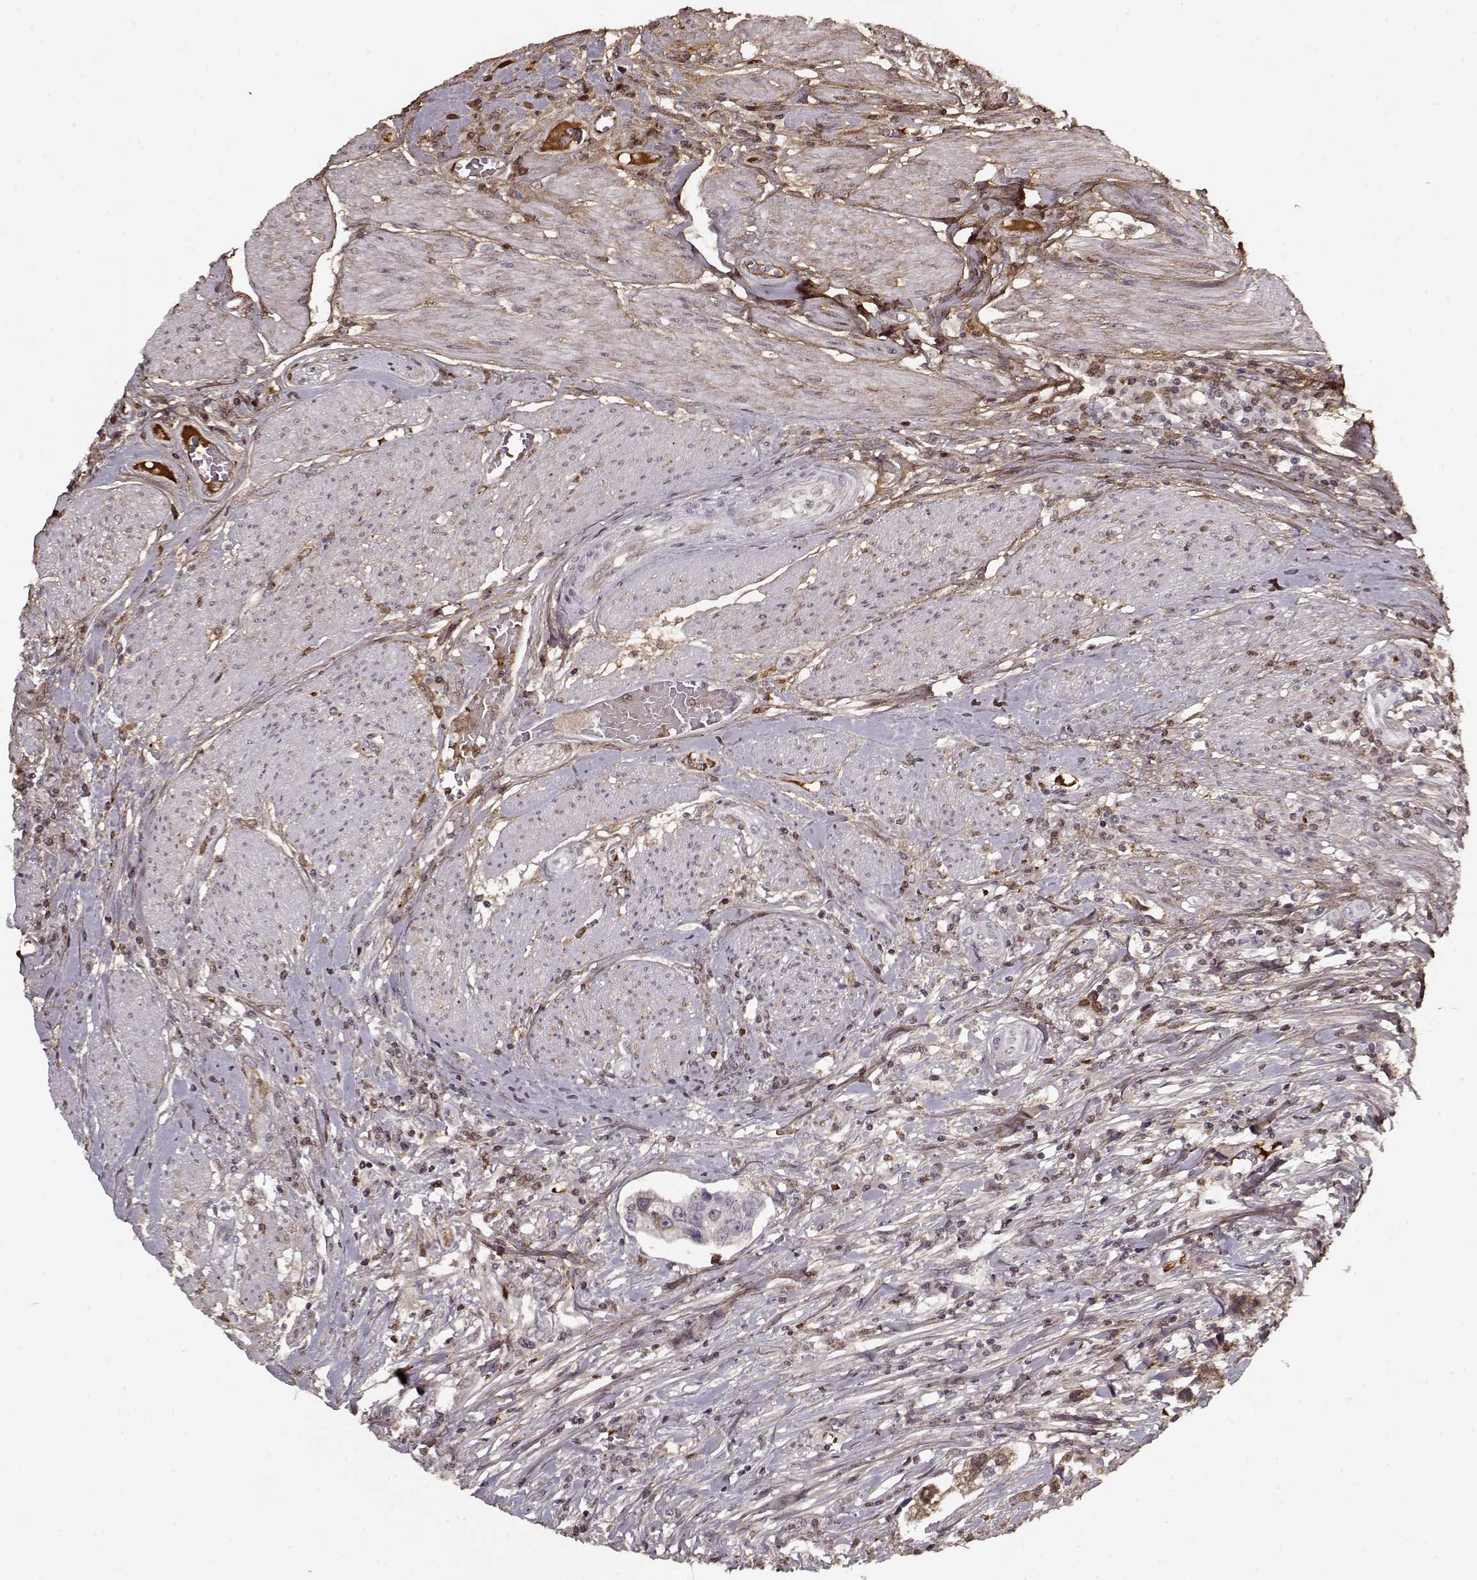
{"staining": {"intensity": "negative", "quantity": "none", "location": "none"}, "tissue": "urothelial cancer", "cell_type": "Tumor cells", "image_type": "cancer", "snomed": [{"axis": "morphology", "description": "Urothelial carcinoma, NOS"}, {"axis": "morphology", "description": "Urothelial carcinoma, High grade"}, {"axis": "topography", "description": "Urinary bladder"}], "caption": "High magnification brightfield microscopy of urothelial cancer stained with DAB (brown) and counterstained with hematoxylin (blue): tumor cells show no significant staining.", "gene": "LUM", "patient": {"sex": "male", "age": 63}}